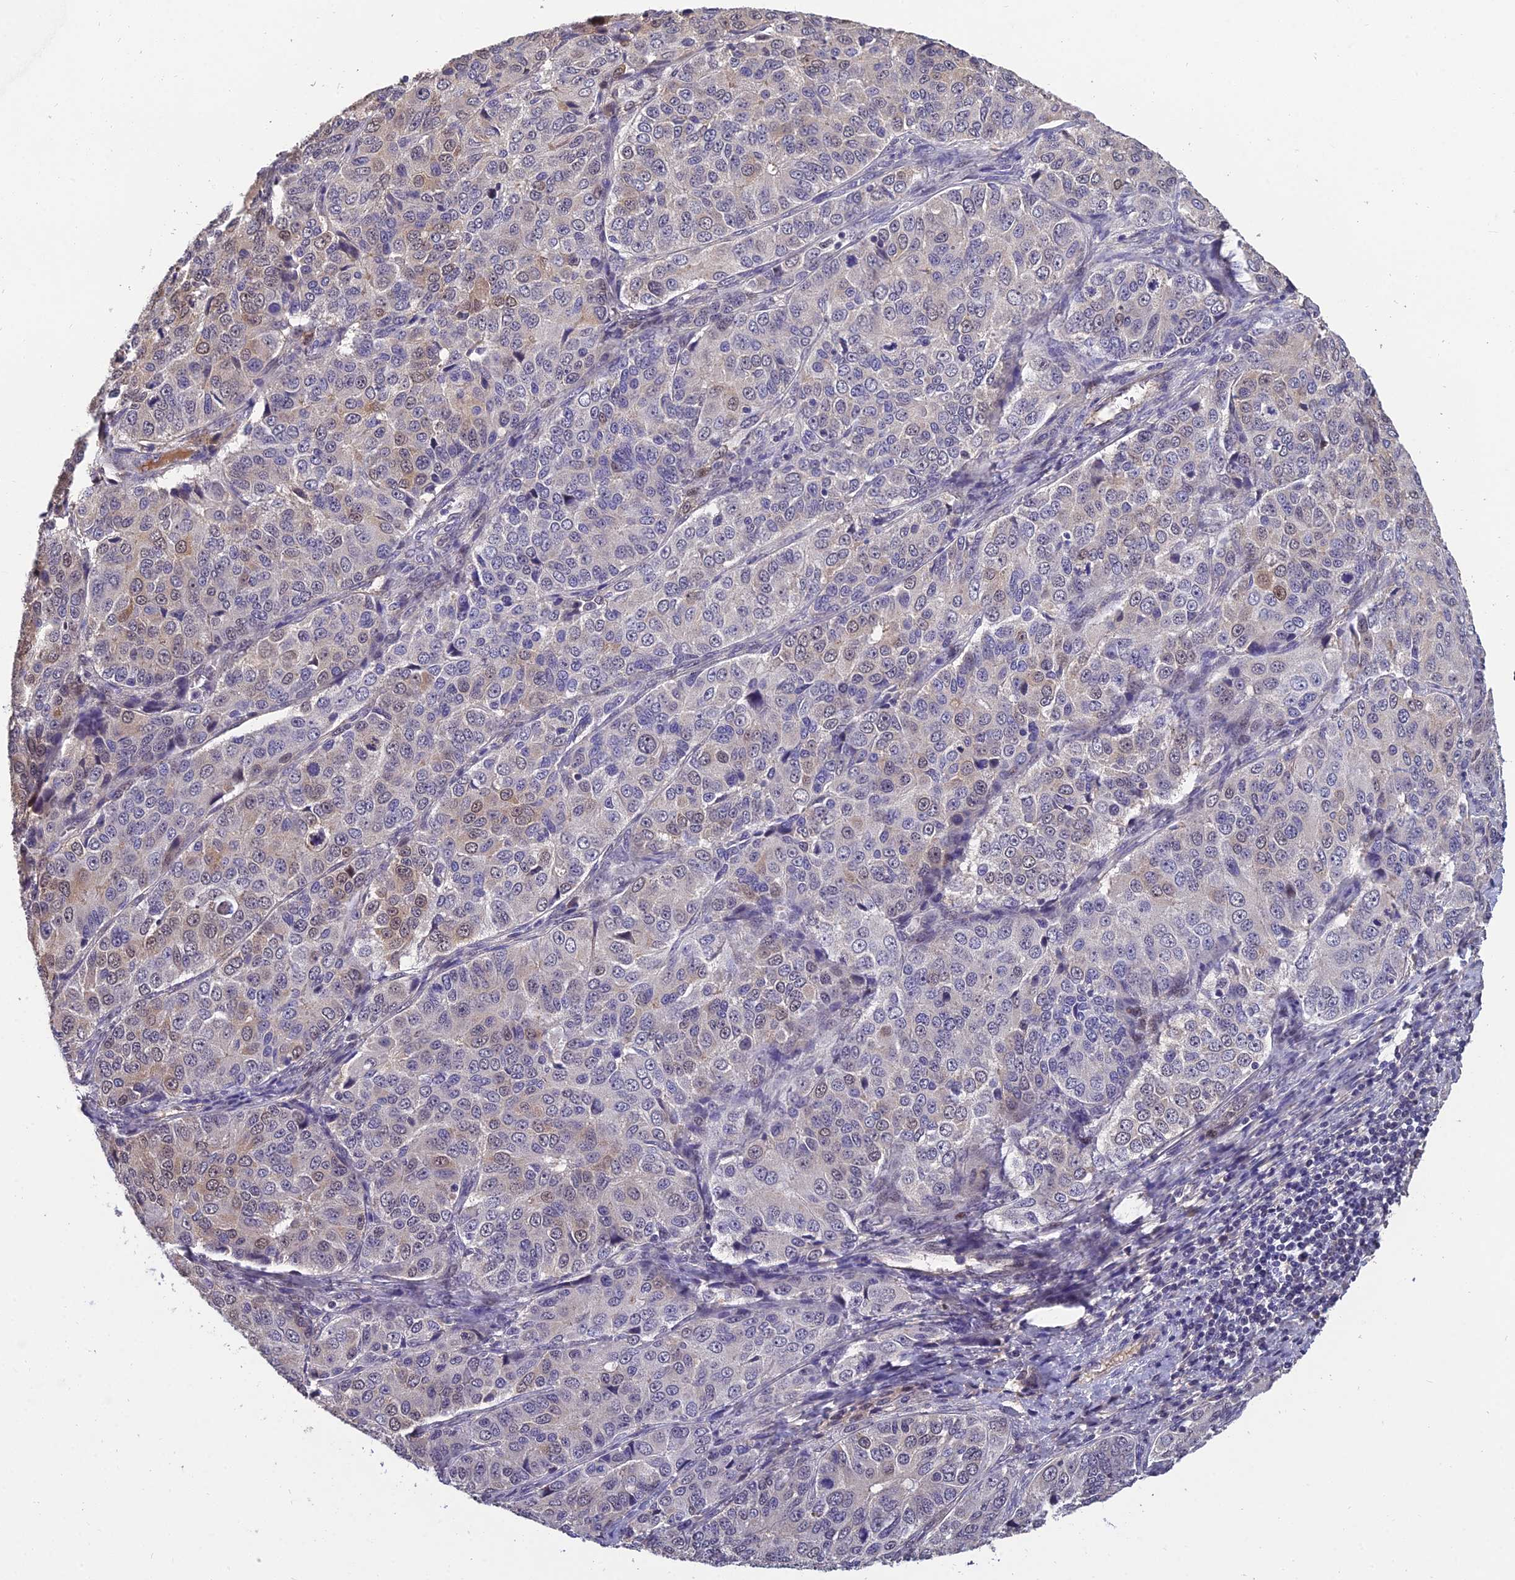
{"staining": {"intensity": "weak", "quantity": "<25%", "location": "nuclear"}, "tissue": "ovarian cancer", "cell_type": "Tumor cells", "image_type": "cancer", "snomed": [{"axis": "morphology", "description": "Carcinoma, endometroid"}, {"axis": "topography", "description": "Ovary"}], "caption": "High power microscopy image of an immunohistochemistry (IHC) photomicrograph of endometroid carcinoma (ovarian), revealing no significant expression in tumor cells.", "gene": "GRWD1", "patient": {"sex": "female", "age": 51}}